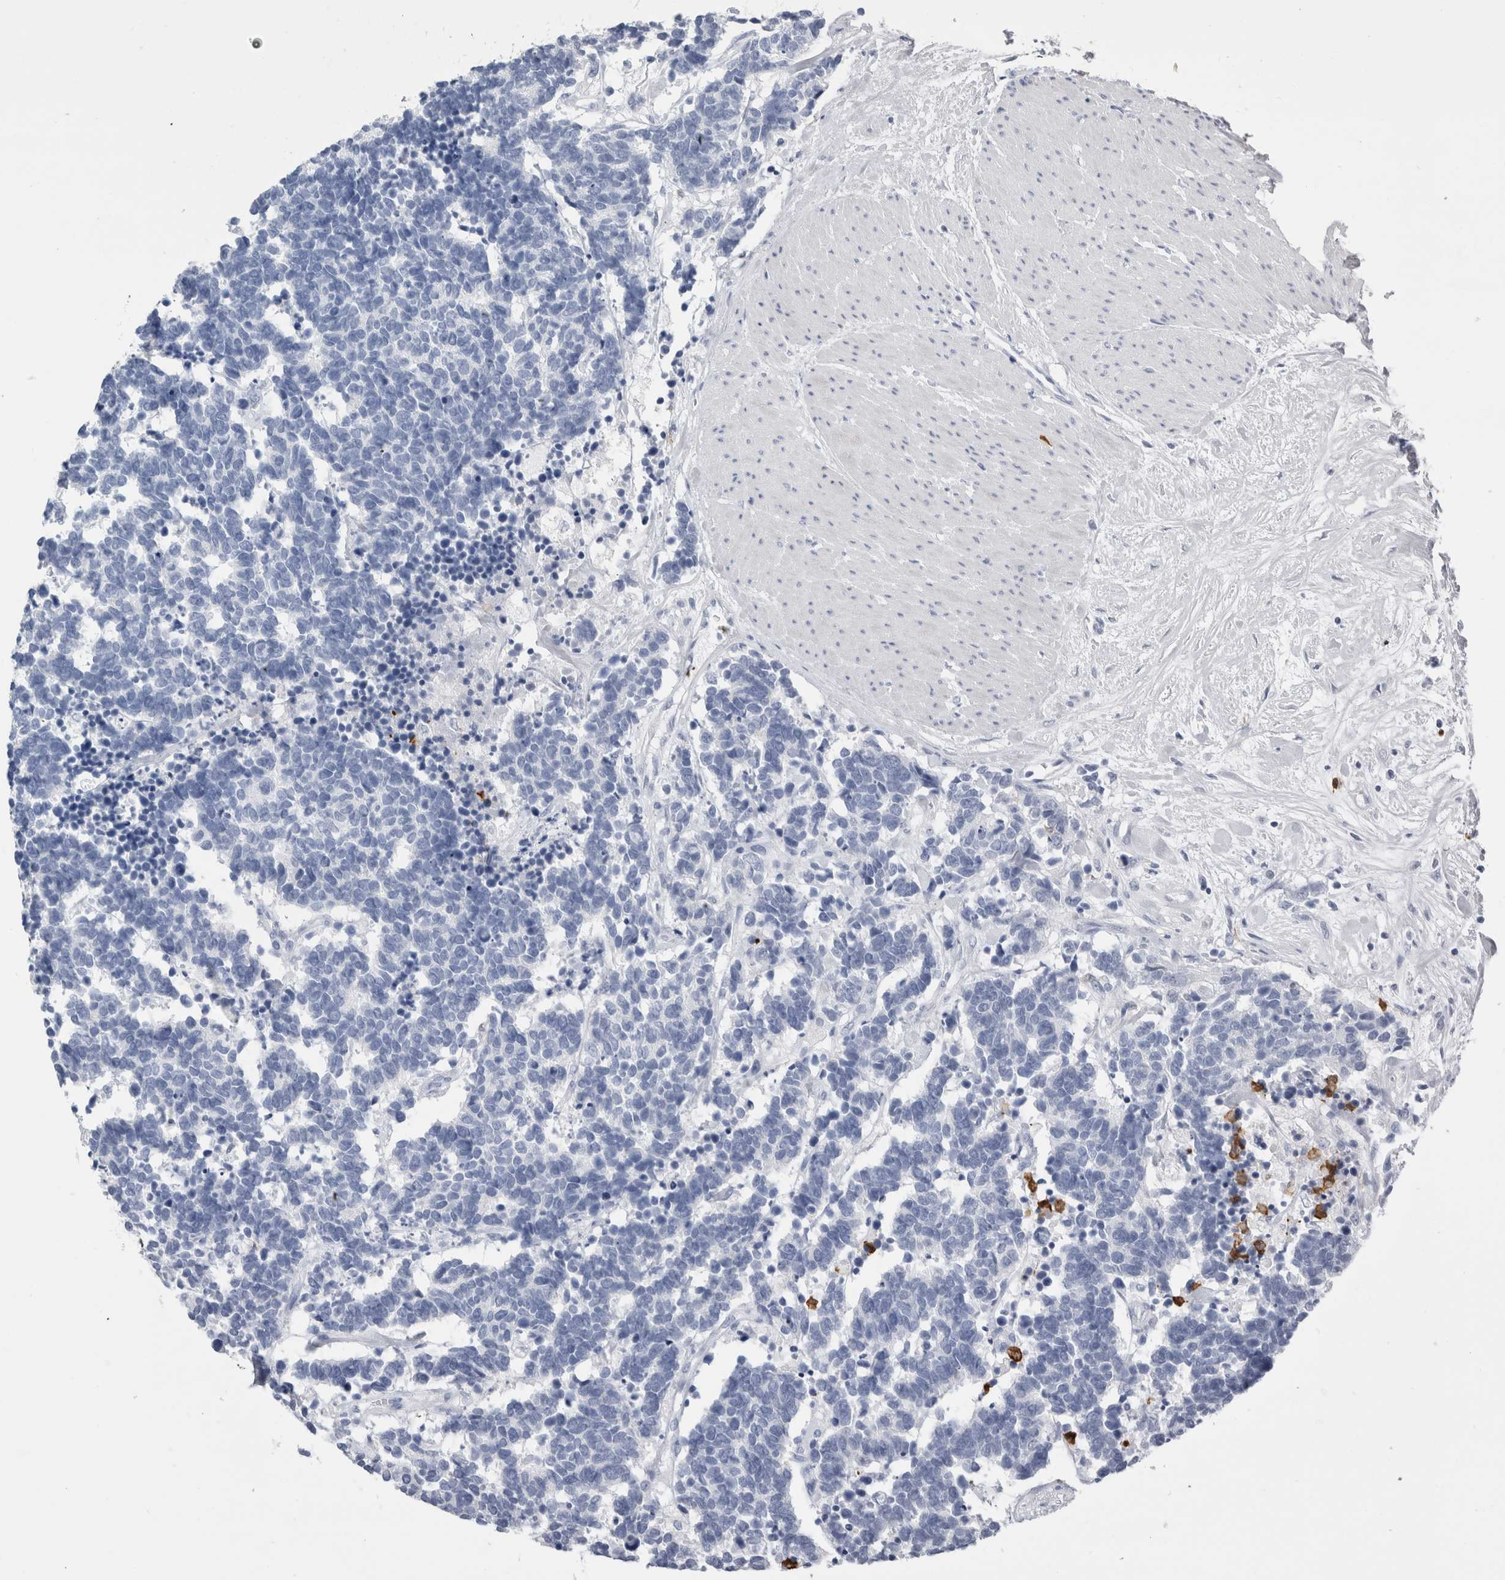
{"staining": {"intensity": "negative", "quantity": "none", "location": "none"}, "tissue": "carcinoid", "cell_type": "Tumor cells", "image_type": "cancer", "snomed": [{"axis": "morphology", "description": "Carcinoma, NOS"}, {"axis": "morphology", "description": "Carcinoid, malignant, NOS"}, {"axis": "topography", "description": "Urinary bladder"}], "caption": "IHC of malignant carcinoid reveals no expression in tumor cells. (DAB (3,3'-diaminobenzidine) IHC with hematoxylin counter stain).", "gene": "S100A12", "patient": {"sex": "male", "age": 57}}